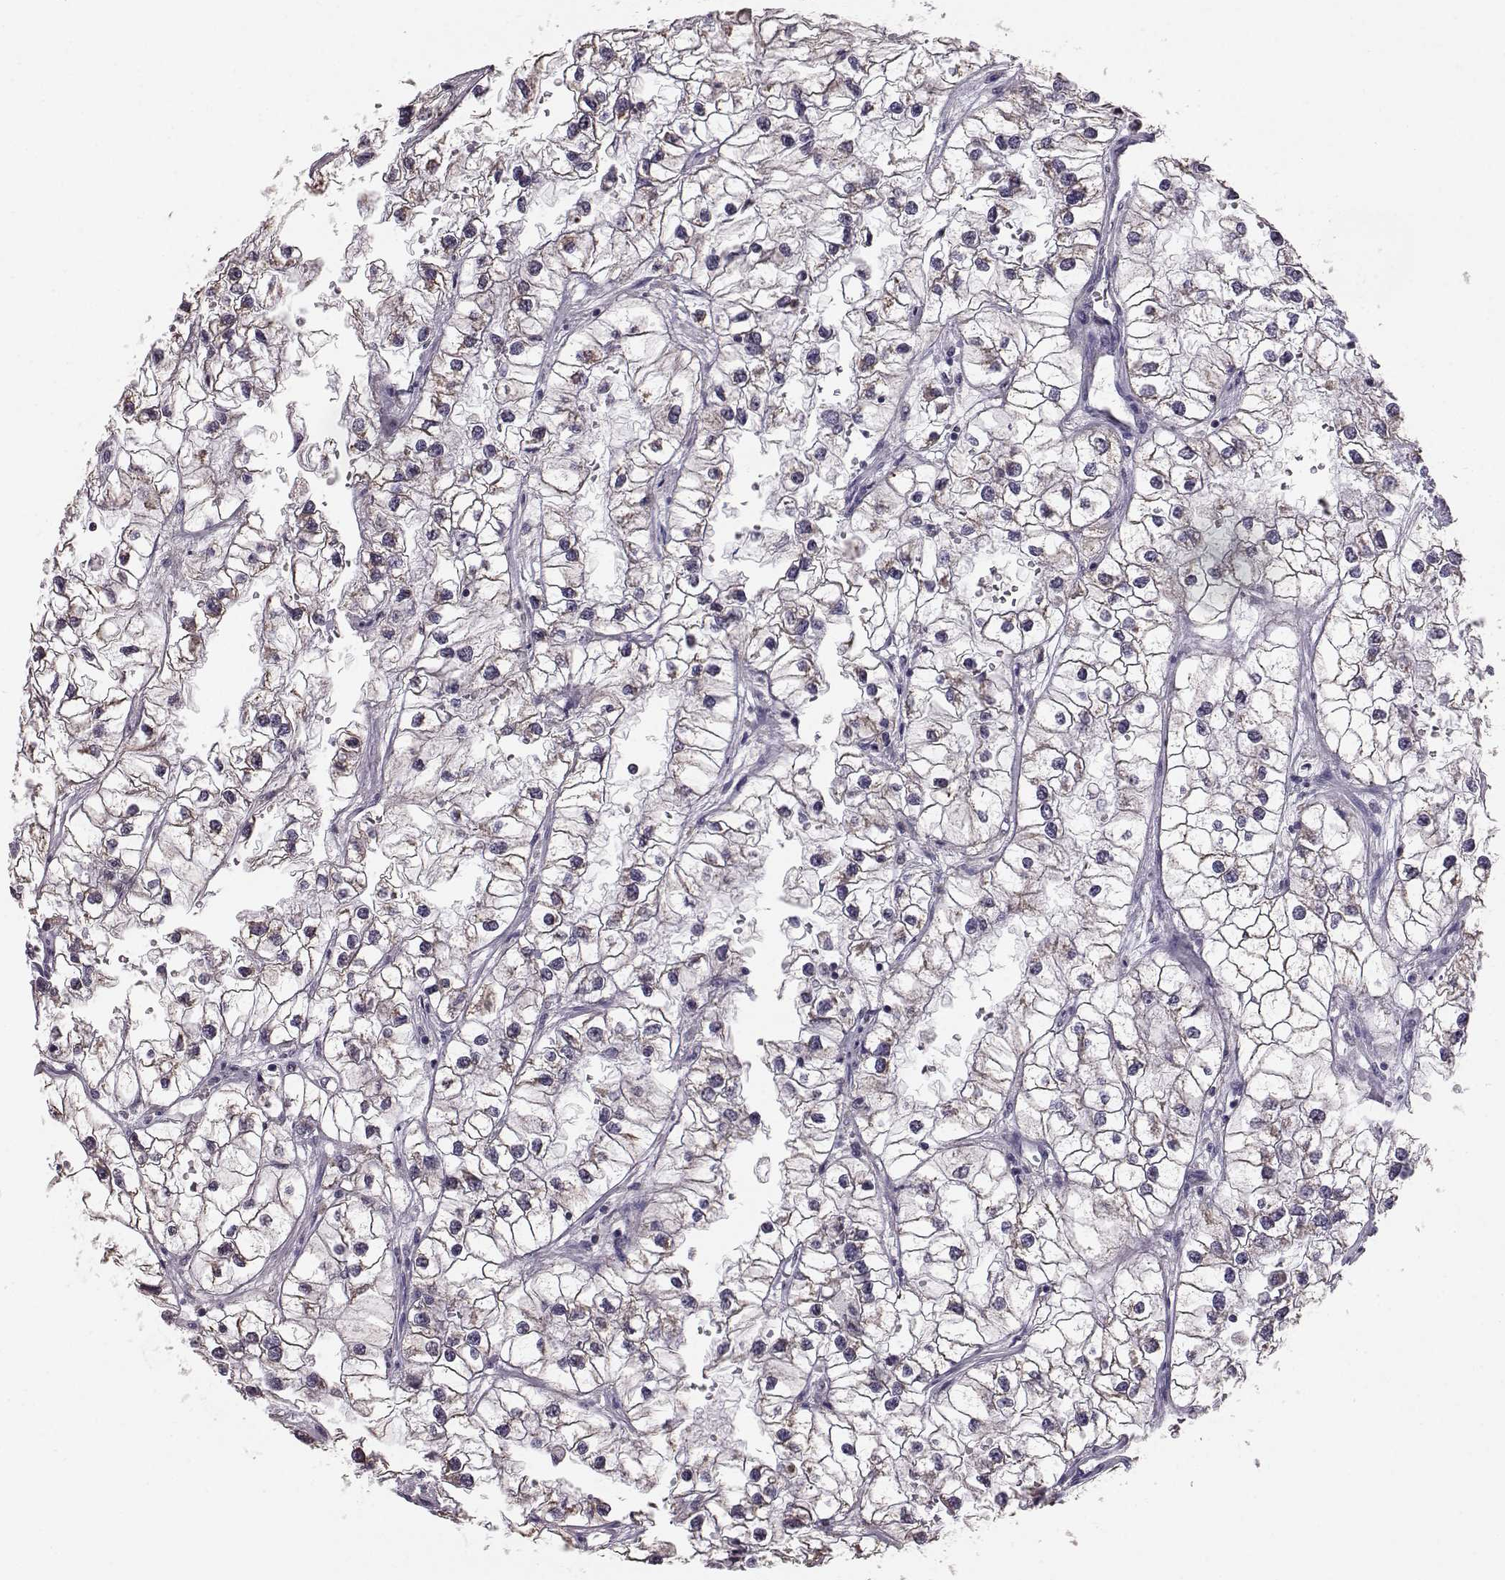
{"staining": {"intensity": "weak", "quantity": "<25%", "location": "cytoplasmic/membranous"}, "tissue": "renal cancer", "cell_type": "Tumor cells", "image_type": "cancer", "snomed": [{"axis": "morphology", "description": "Adenocarcinoma, NOS"}, {"axis": "topography", "description": "Kidney"}], "caption": "The photomicrograph shows no staining of tumor cells in adenocarcinoma (renal).", "gene": "ALDH3A1", "patient": {"sex": "male", "age": 59}}